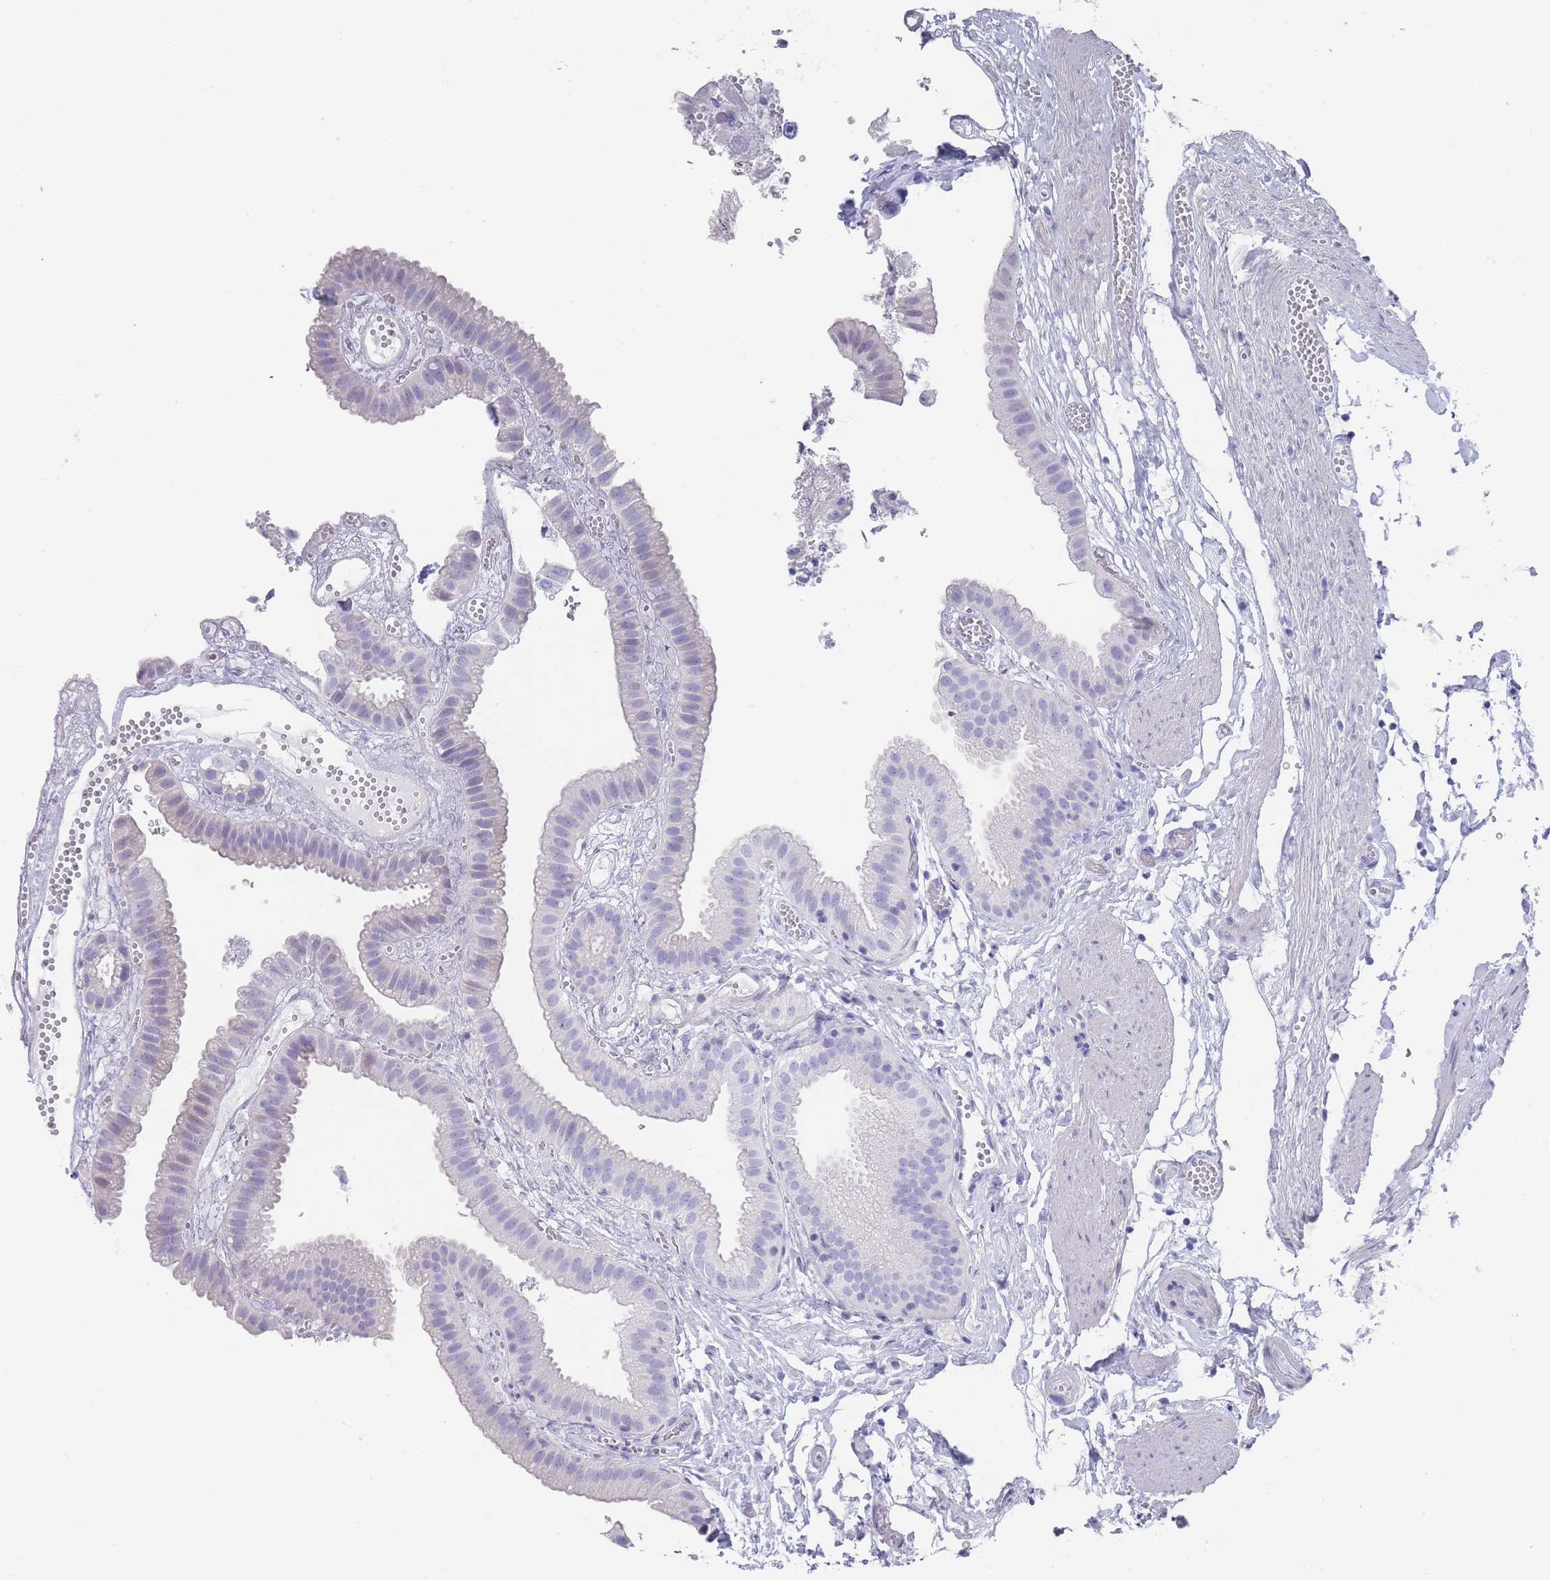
{"staining": {"intensity": "negative", "quantity": "none", "location": "none"}, "tissue": "gallbladder", "cell_type": "Glandular cells", "image_type": "normal", "snomed": [{"axis": "morphology", "description": "Normal tissue, NOS"}, {"axis": "topography", "description": "Gallbladder"}], "caption": "An immunohistochemistry photomicrograph of unremarkable gallbladder is shown. There is no staining in glandular cells of gallbladder.", "gene": "RAB2B", "patient": {"sex": "female", "age": 61}}